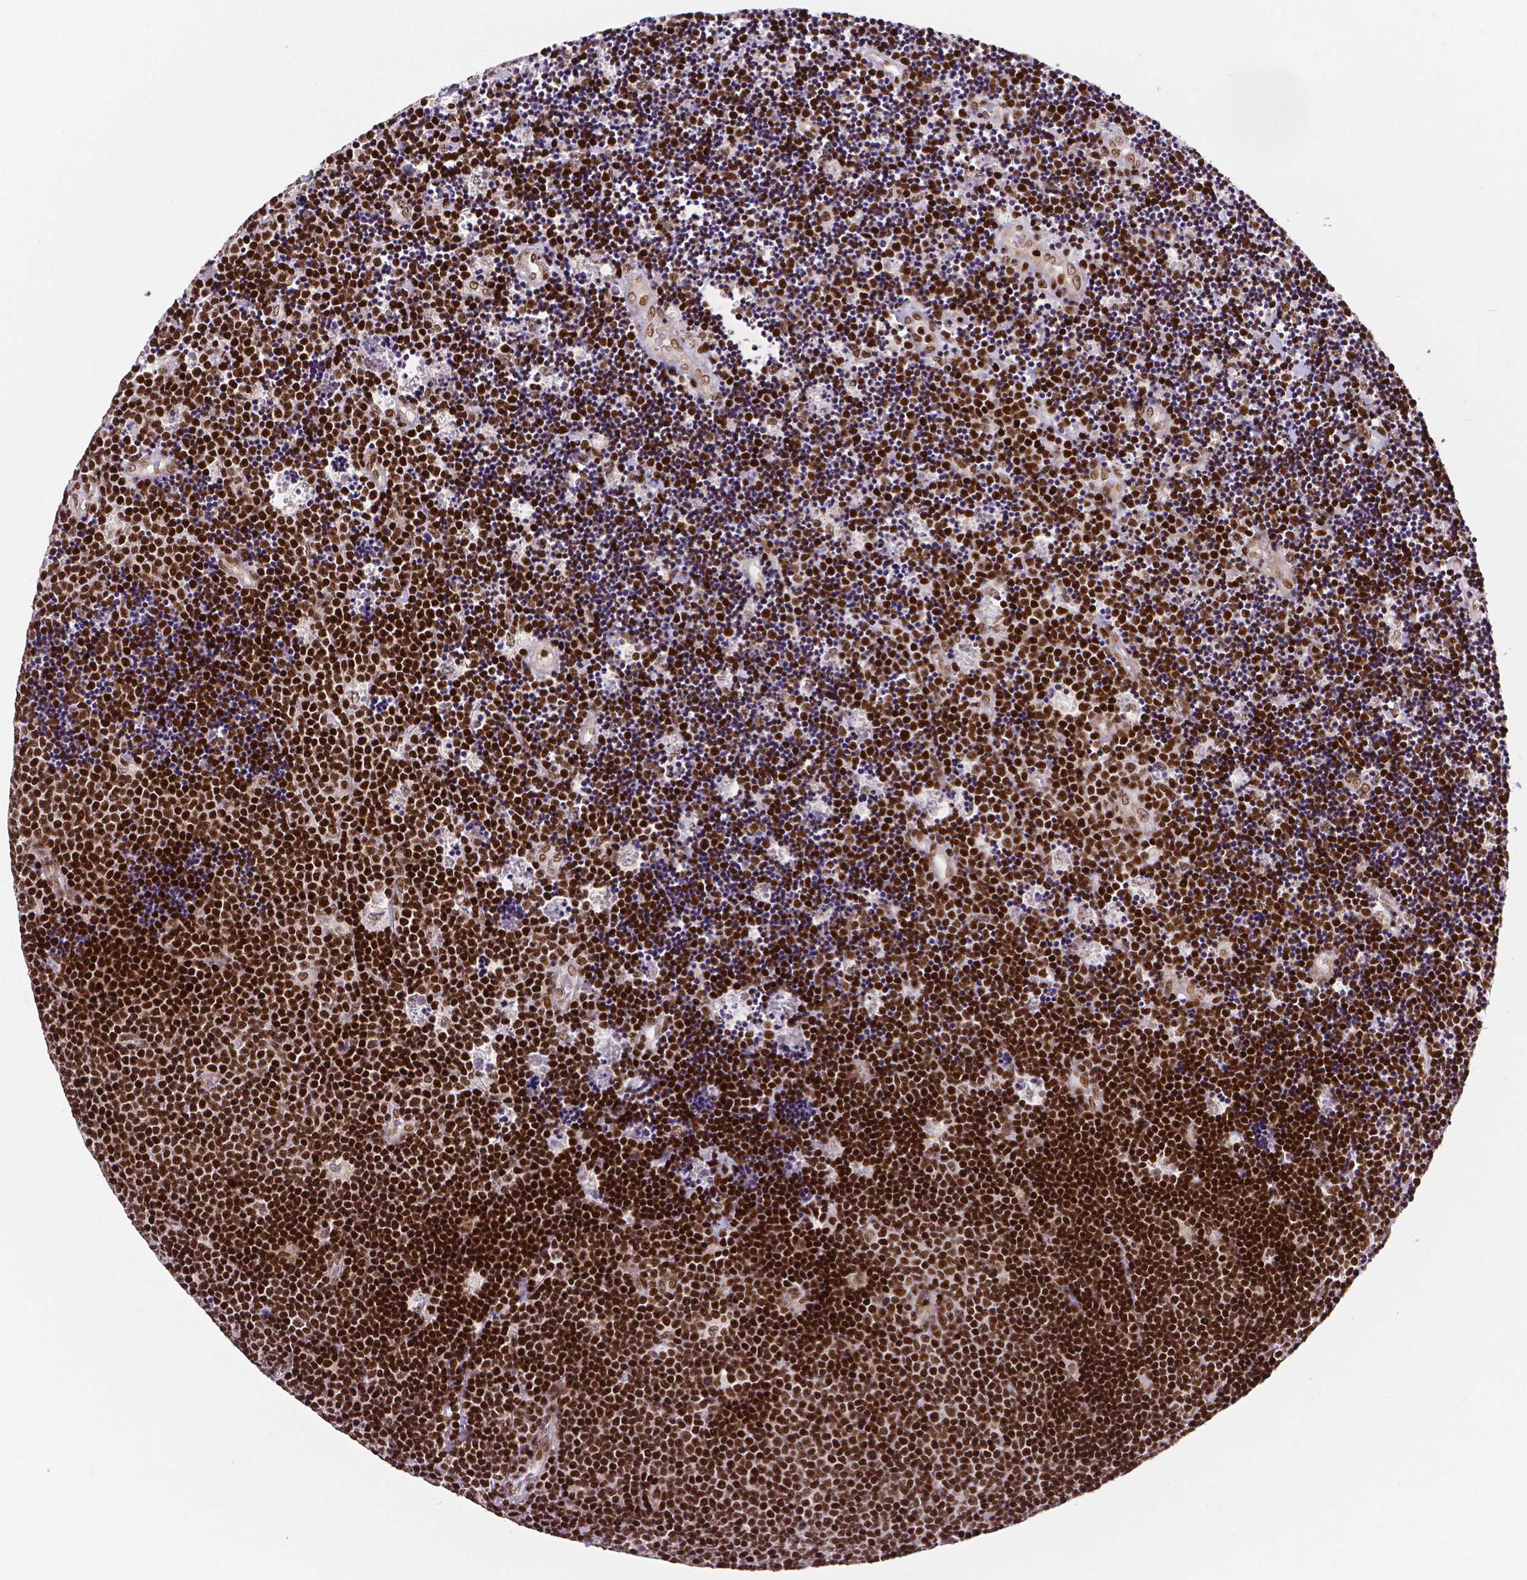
{"staining": {"intensity": "strong", "quantity": ">75%", "location": "nuclear"}, "tissue": "lymphoma", "cell_type": "Tumor cells", "image_type": "cancer", "snomed": [{"axis": "morphology", "description": "Malignant lymphoma, non-Hodgkin's type, Low grade"}, {"axis": "topography", "description": "Brain"}], "caption": "DAB immunohistochemical staining of human malignant lymphoma, non-Hodgkin's type (low-grade) shows strong nuclear protein staining in approximately >75% of tumor cells.", "gene": "CTCF", "patient": {"sex": "female", "age": 66}}